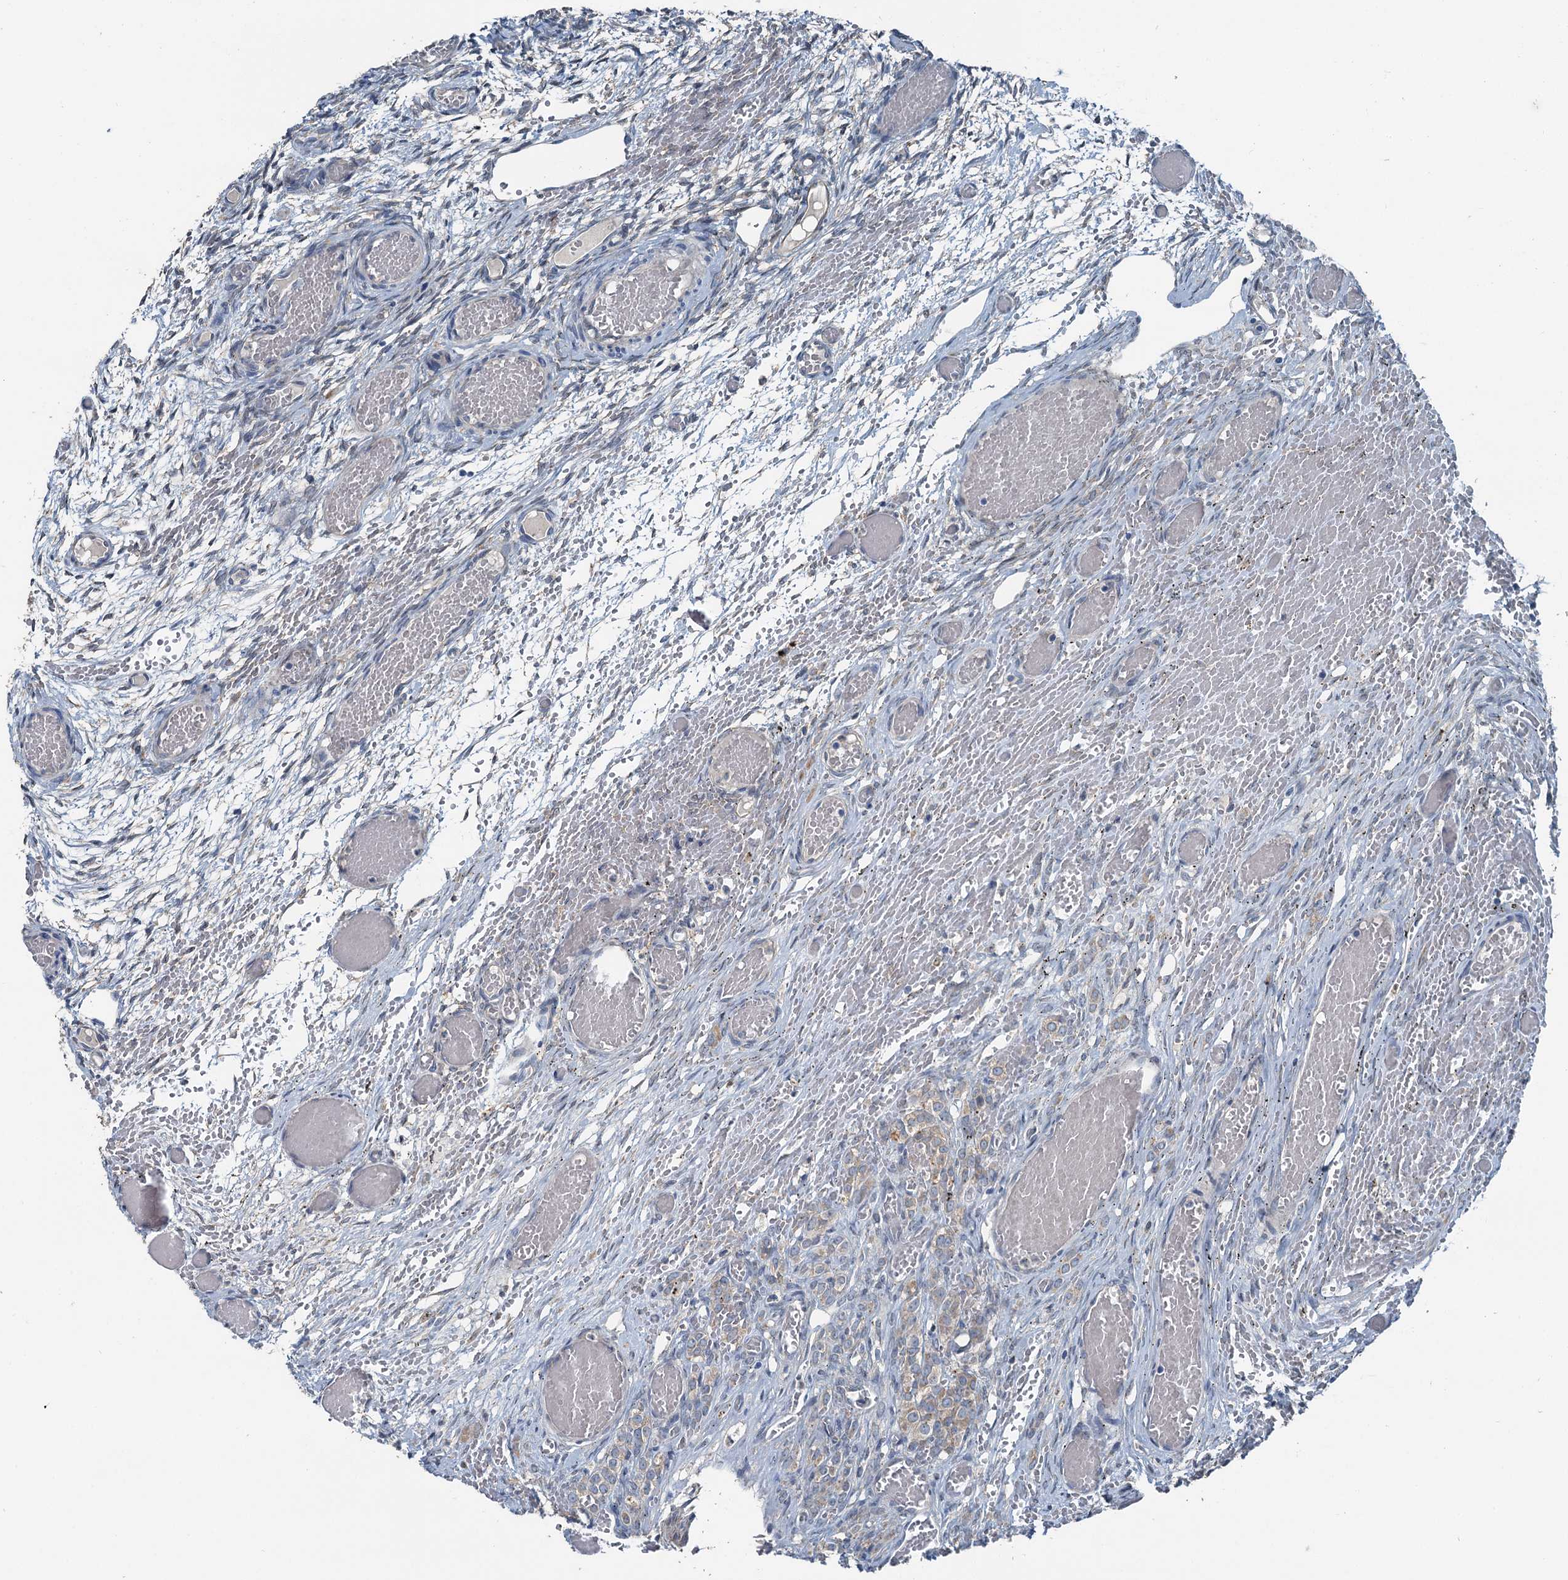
{"staining": {"intensity": "negative", "quantity": "none", "location": "none"}, "tissue": "ovary", "cell_type": "Ovarian stroma cells", "image_type": "normal", "snomed": [{"axis": "morphology", "description": "Adenocarcinoma, NOS"}, {"axis": "topography", "description": "Endometrium"}], "caption": "Human ovary stained for a protein using immunohistochemistry (IHC) exhibits no positivity in ovarian stroma cells.", "gene": "C6orf120", "patient": {"sex": "female", "age": 32}}